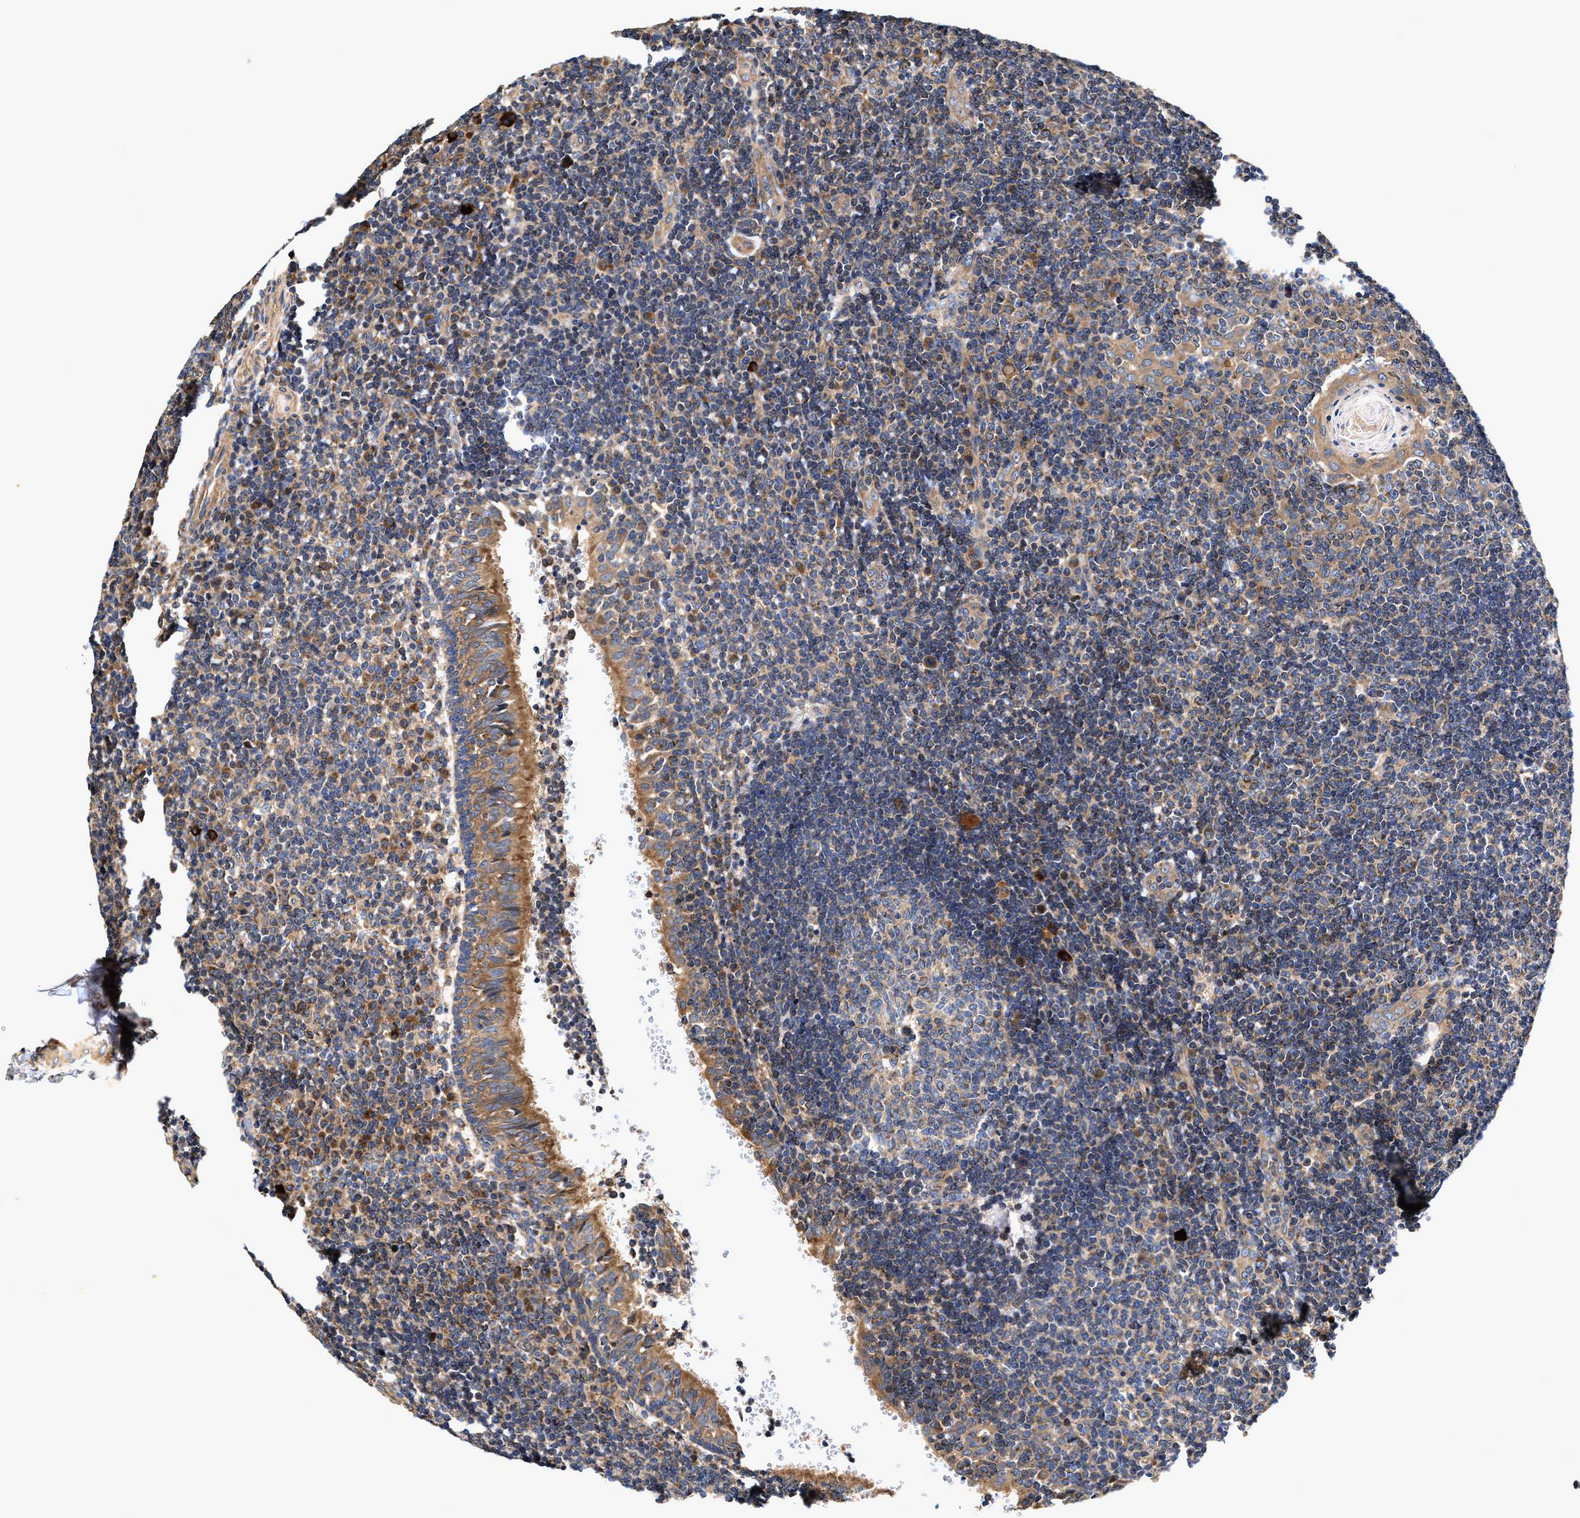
{"staining": {"intensity": "weak", "quantity": "25%-75%", "location": "cytoplasmic/membranous"}, "tissue": "tonsil", "cell_type": "Germinal center cells", "image_type": "normal", "snomed": [{"axis": "morphology", "description": "Normal tissue, NOS"}, {"axis": "topography", "description": "Tonsil"}], "caption": "Immunohistochemical staining of normal human tonsil exhibits low levels of weak cytoplasmic/membranous expression in approximately 25%-75% of germinal center cells. (Brightfield microscopy of DAB IHC at high magnification).", "gene": "EFNA4", "patient": {"sex": "female", "age": 40}}